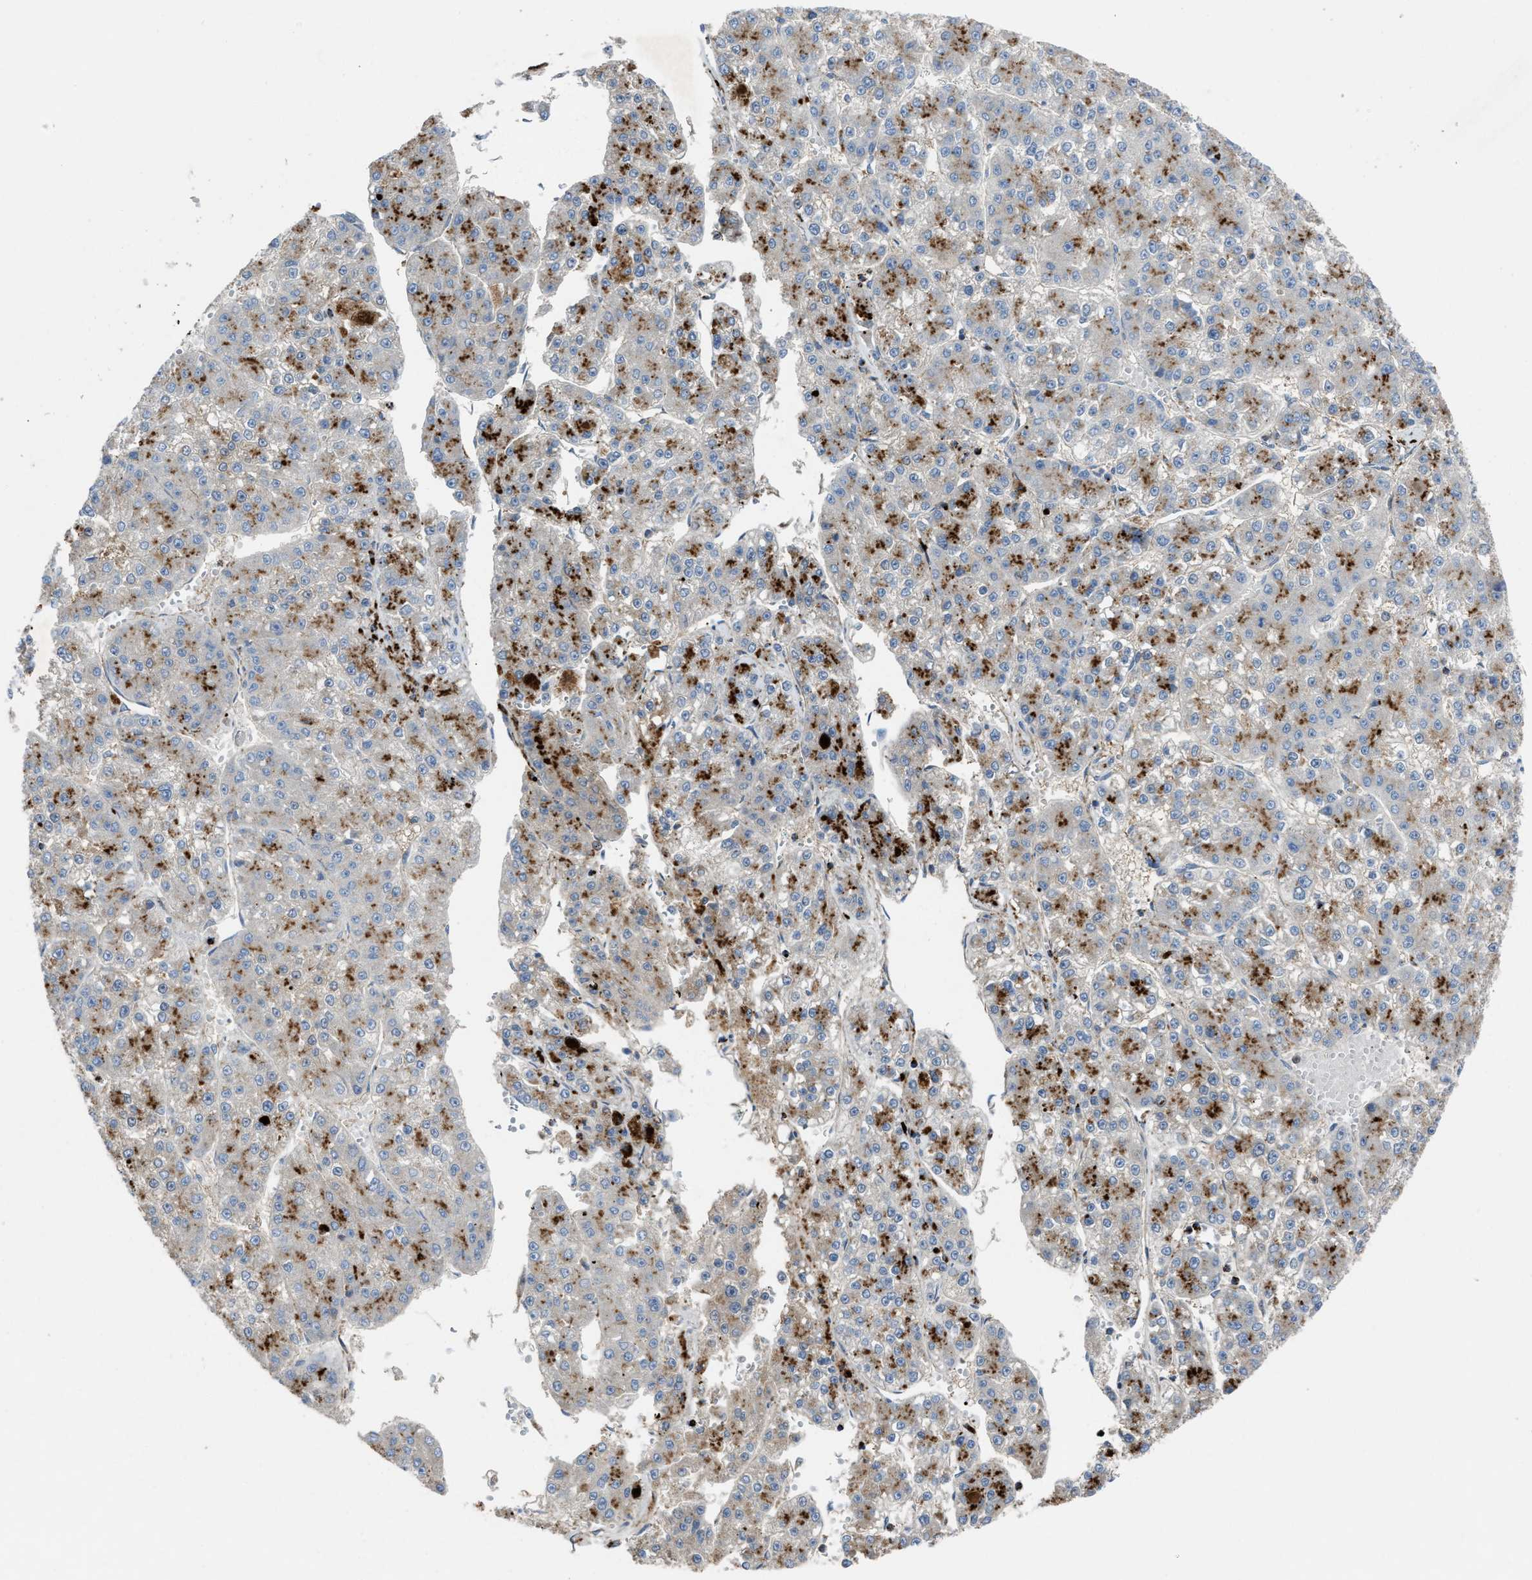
{"staining": {"intensity": "negative", "quantity": "none", "location": "none"}, "tissue": "liver cancer", "cell_type": "Tumor cells", "image_type": "cancer", "snomed": [{"axis": "morphology", "description": "Carcinoma, Hepatocellular, NOS"}, {"axis": "topography", "description": "Liver"}], "caption": "A photomicrograph of human liver hepatocellular carcinoma is negative for staining in tumor cells.", "gene": "AGPAT2", "patient": {"sex": "female", "age": 73}}